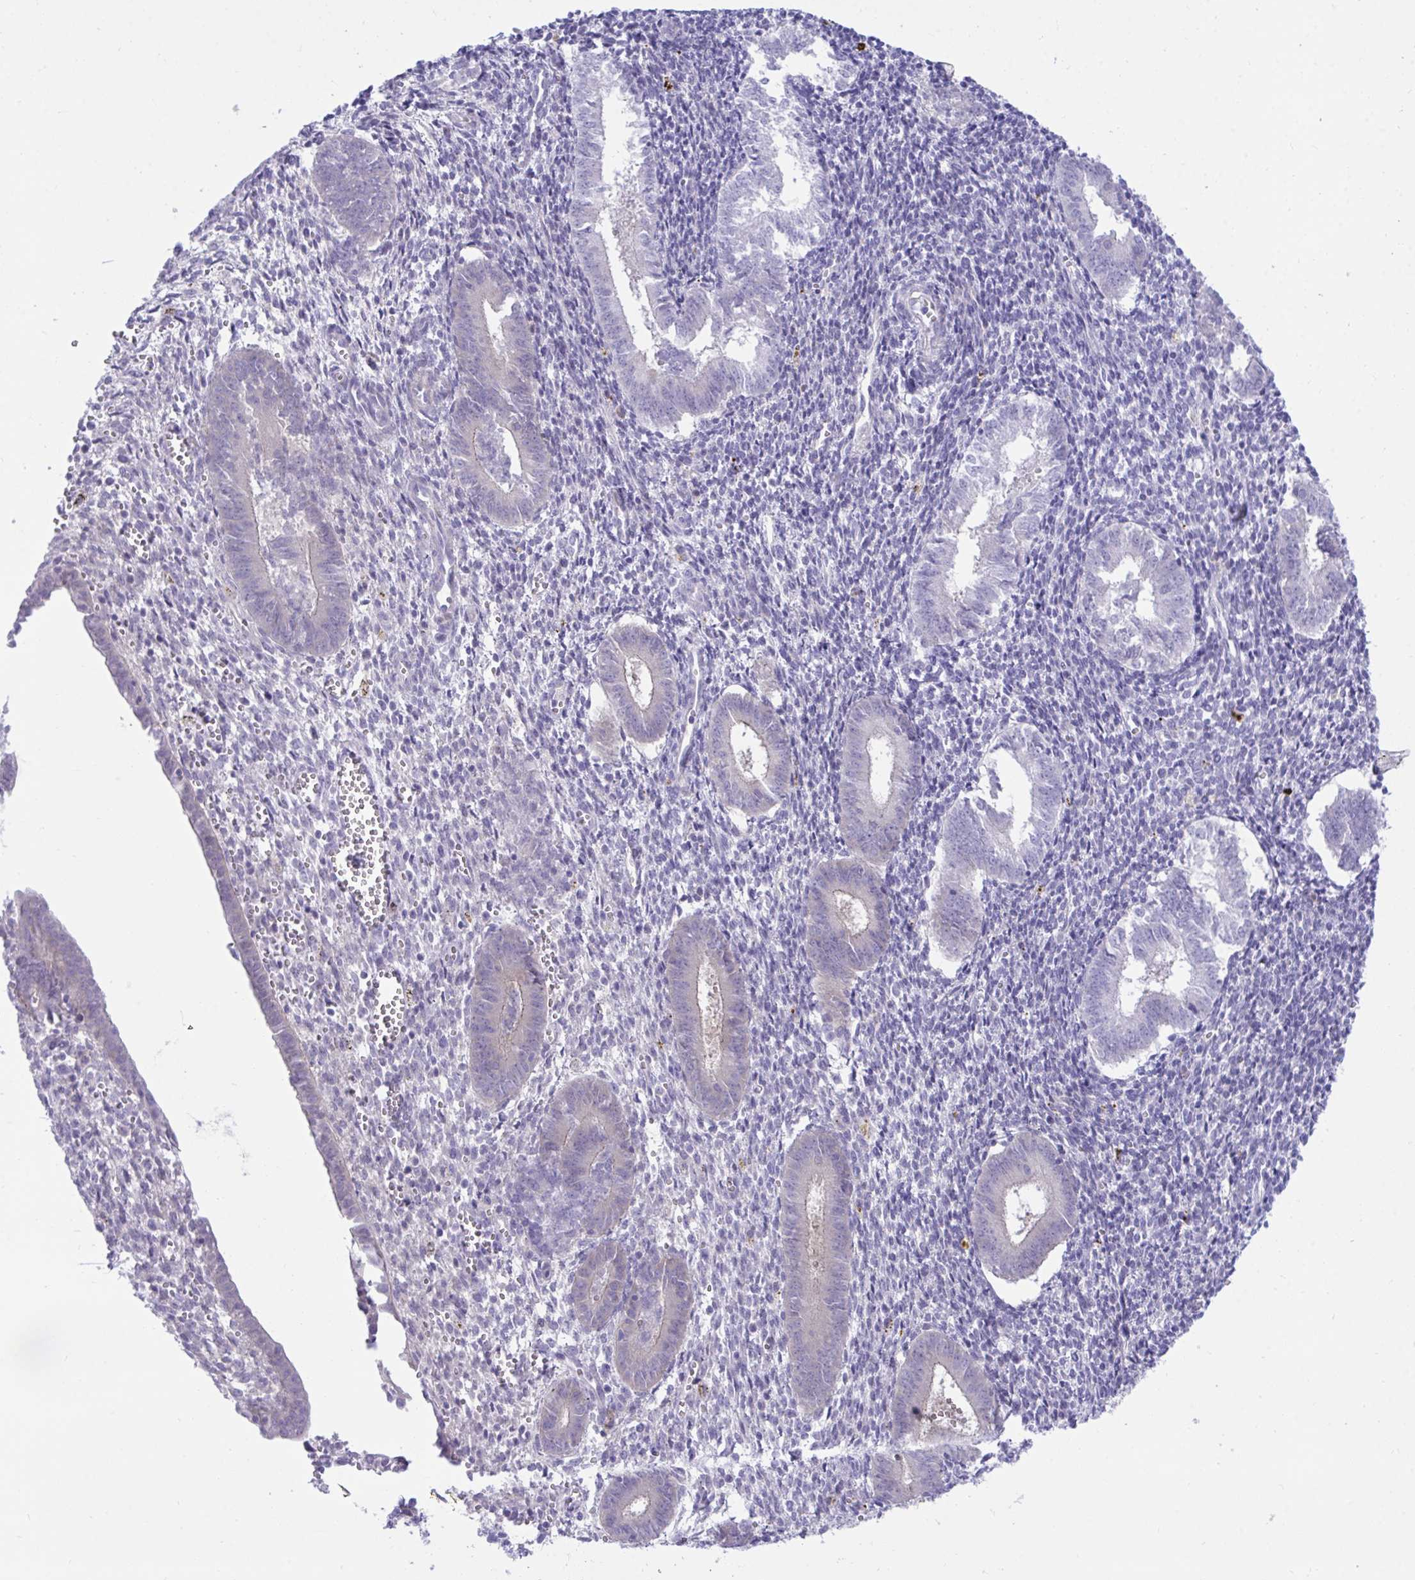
{"staining": {"intensity": "negative", "quantity": "none", "location": "none"}, "tissue": "endometrium", "cell_type": "Cells in endometrial stroma", "image_type": "normal", "snomed": [{"axis": "morphology", "description": "Normal tissue, NOS"}, {"axis": "topography", "description": "Endometrium"}], "caption": "Cells in endometrial stroma show no significant expression in normal endometrium.", "gene": "MED9", "patient": {"sex": "female", "age": 25}}